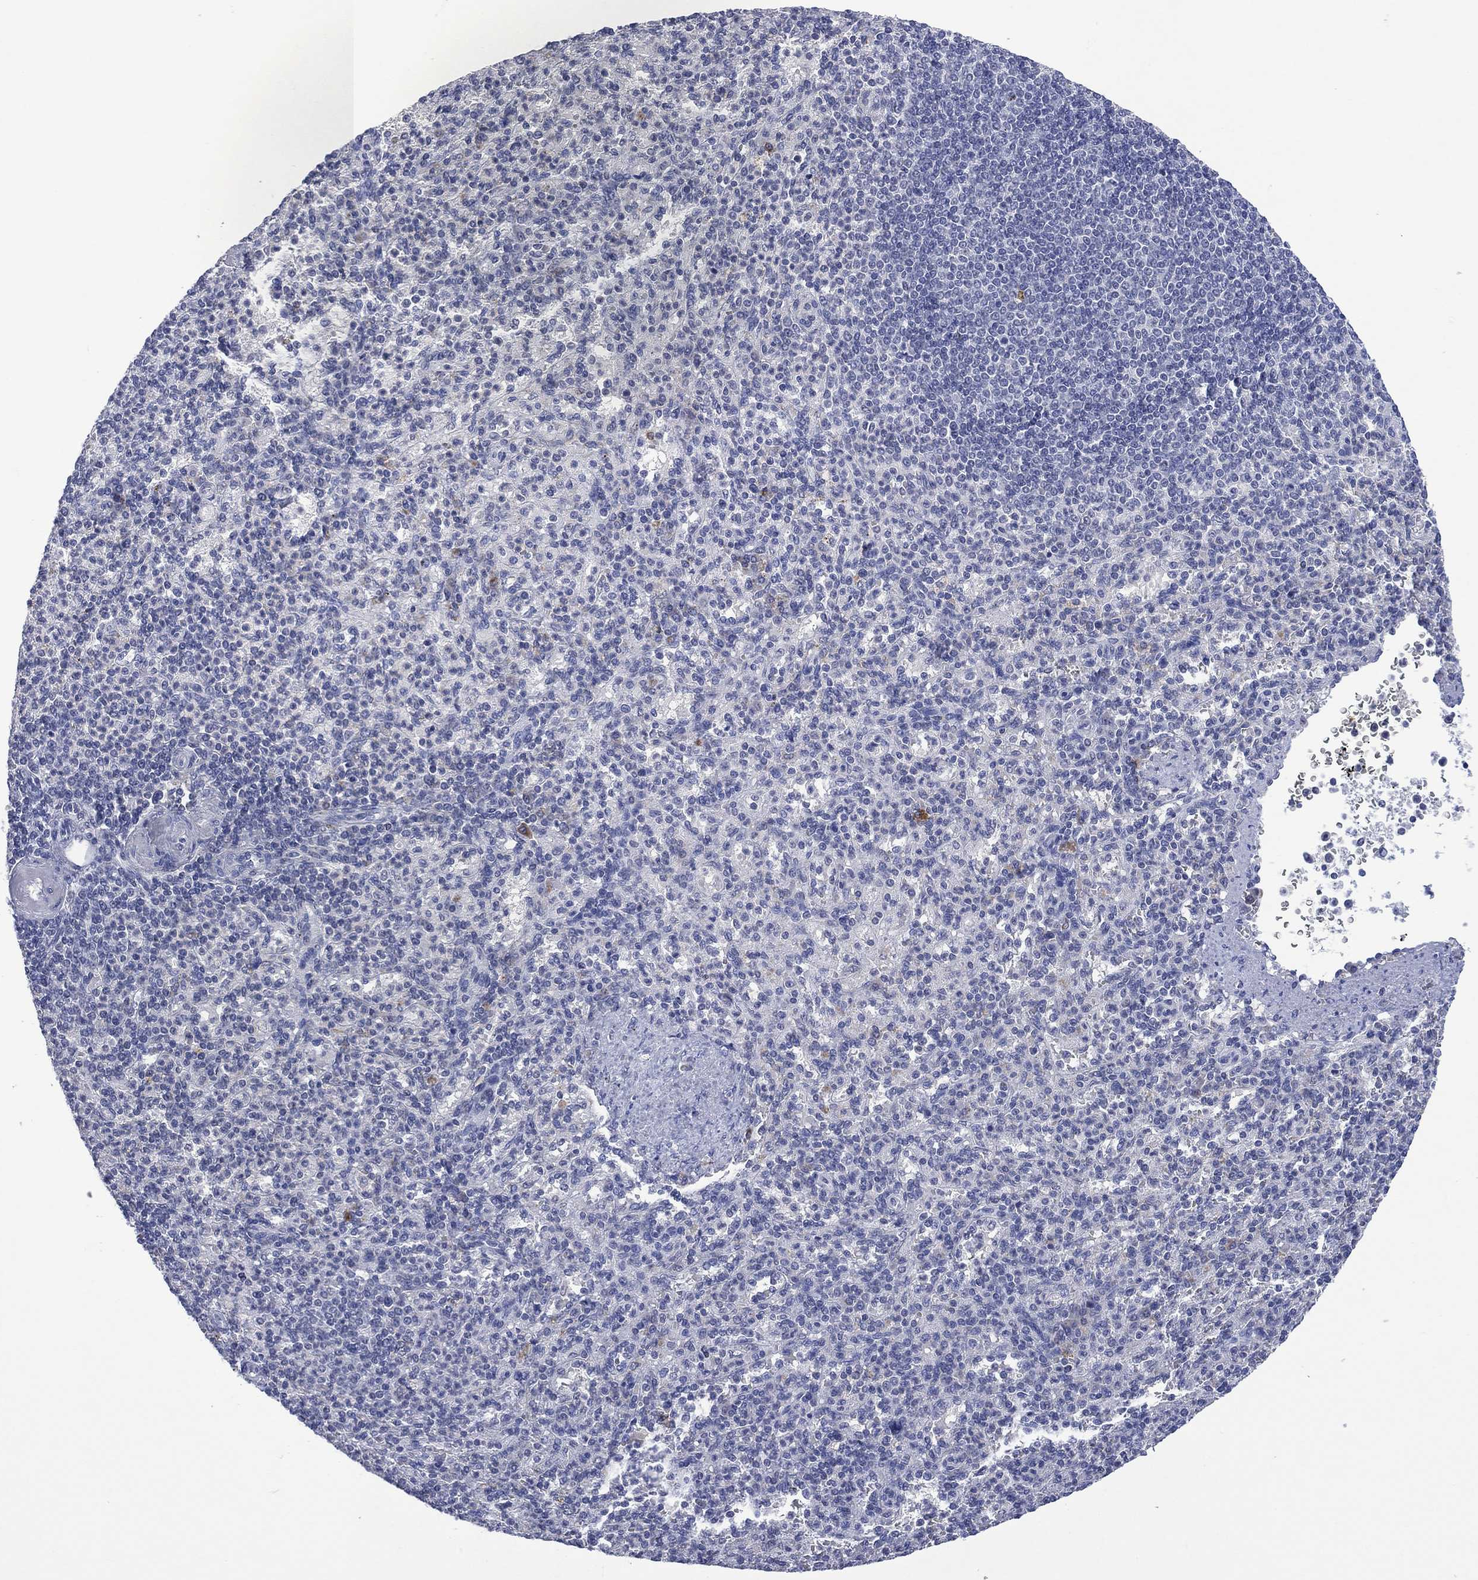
{"staining": {"intensity": "negative", "quantity": "none", "location": "none"}, "tissue": "spleen", "cell_type": "Cells in red pulp", "image_type": "normal", "snomed": [{"axis": "morphology", "description": "Normal tissue, NOS"}, {"axis": "topography", "description": "Spleen"}], "caption": "This is a histopathology image of IHC staining of unremarkable spleen, which shows no expression in cells in red pulp.", "gene": "ASB10", "patient": {"sex": "female", "age": 74}}